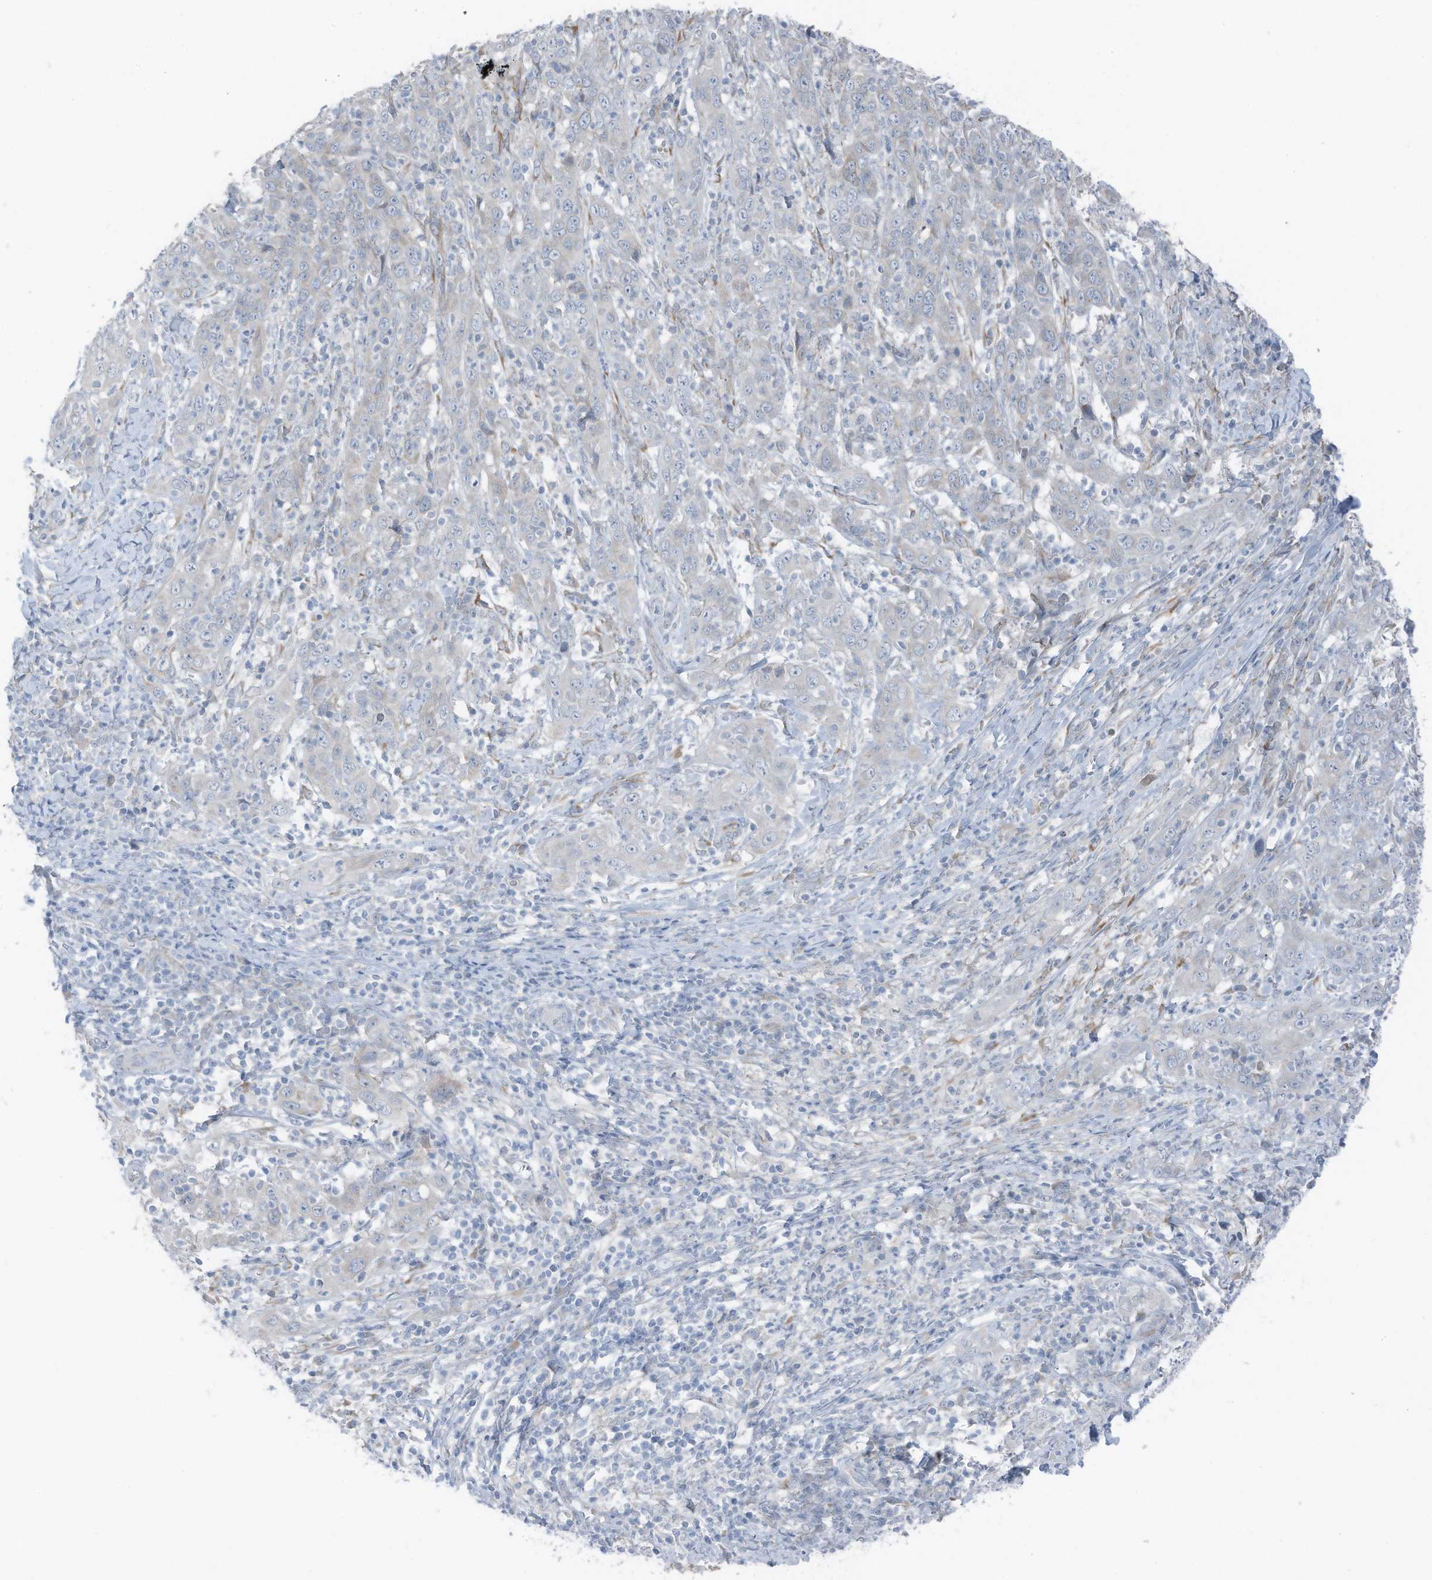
{"staining": {"intensity": "negative", "quantity": "none", "location": "none"}, "tissue": "cervical cancer", "cell_type": "Tumor cells", "image_type": "cancer", "snomed": [{"axis": "morphology", "description": "Squamous cell carcinoma, NOS"}, {"axis": "topography", "description": "Cervix"}], "caption": "Cervical cancer stained for a protein using immunohistochemistry demonstrates no staining tumor cells.", "gene": "ARHGEF33", "patient": {"sex": "female", "age": 46}}